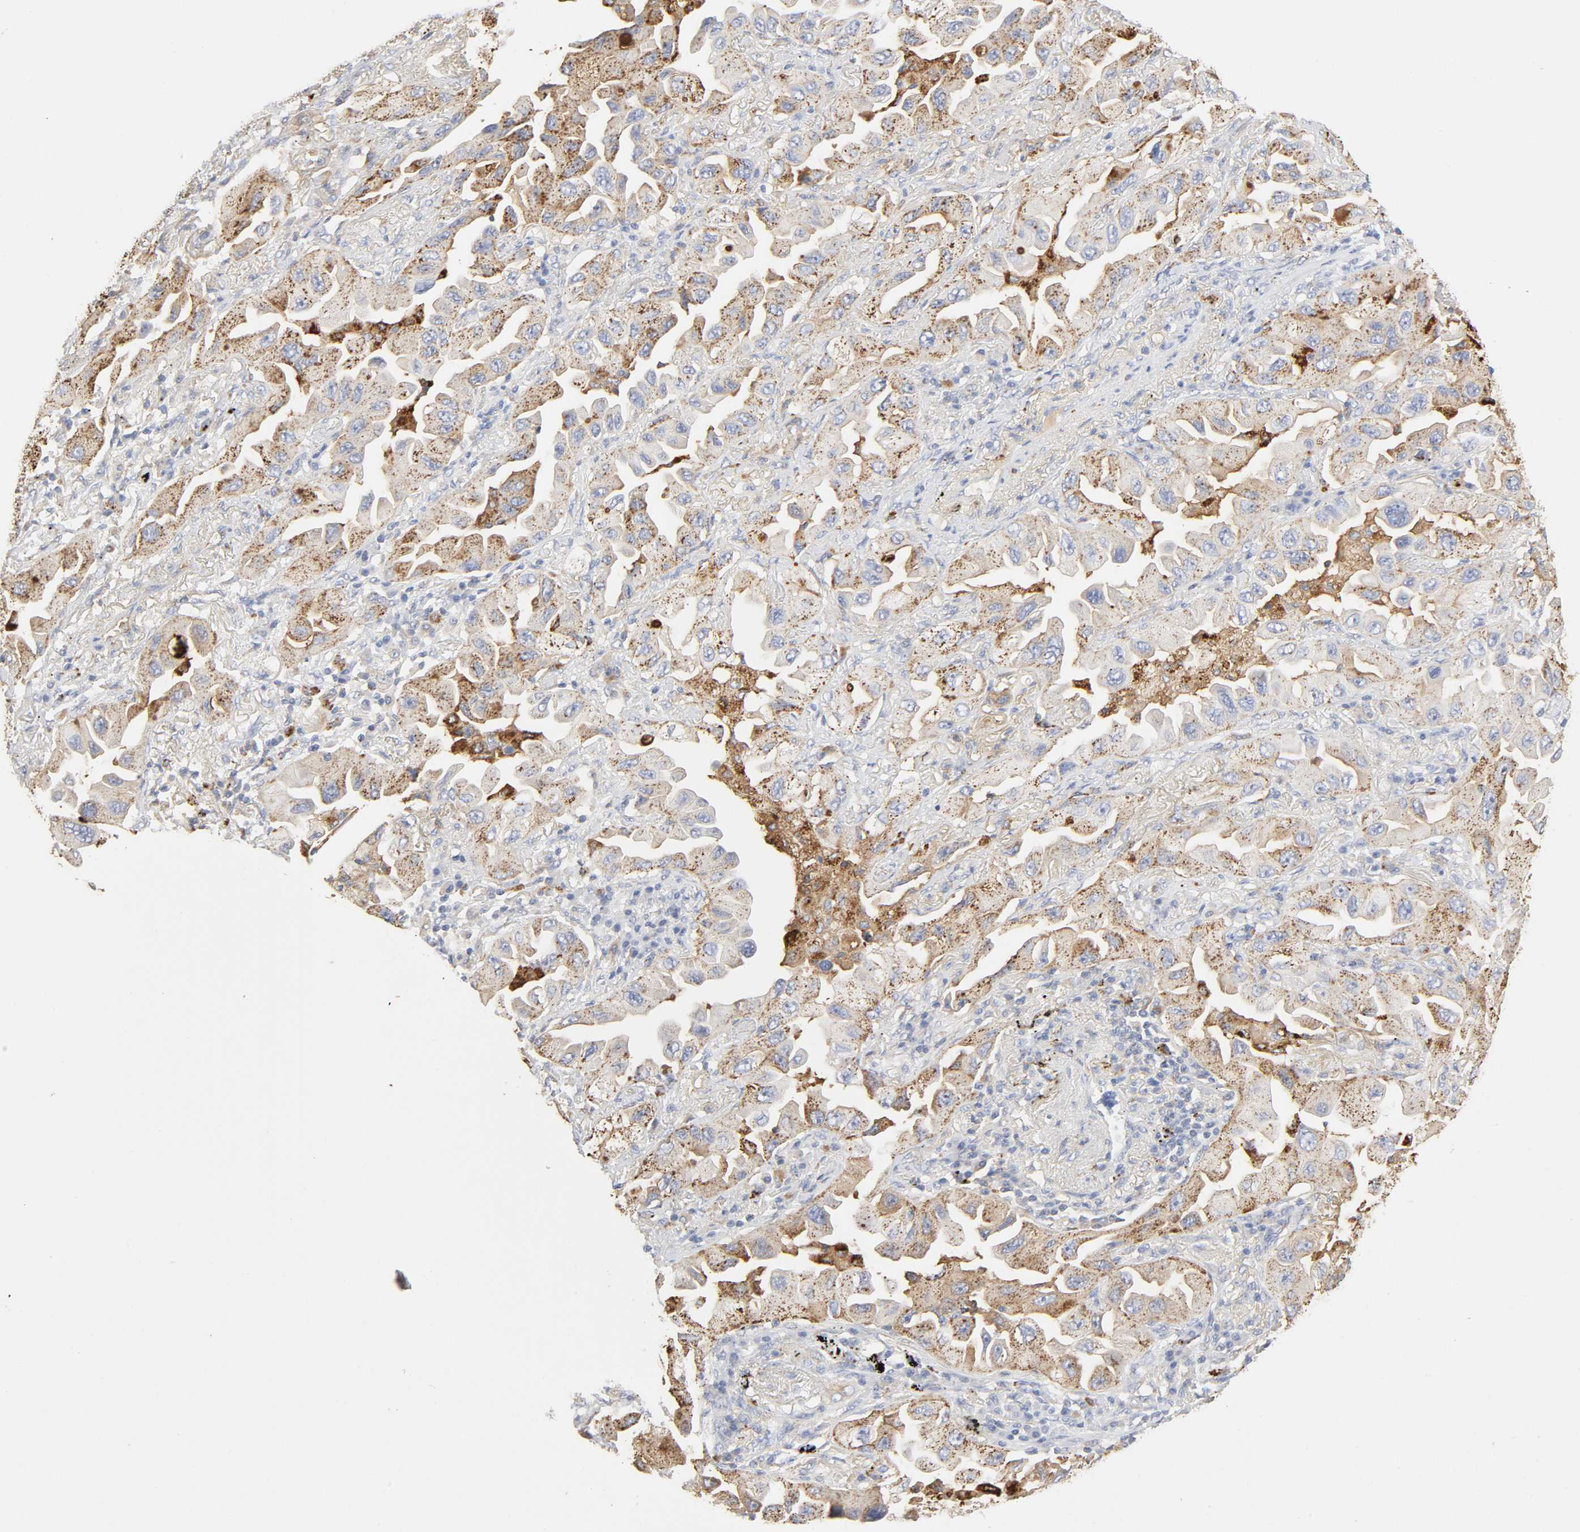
{"staining": {"intensity": "moderate", "quantity": "25%-75%", "location": "cytoplasmic/membranous"}, "tissue": "lung cancer", "cell_type": "Tumor cells", "image_type": "cancer", "snomed": [{"axis": "morphology", "description": "Adenocarcinoma, NOS"}, {"axis": "topography", "description": "Lung"}], "caption": "Immunohistochemistry photomicrograph of lung cancer stained for a protein (brown), which shows medium levels of moderate cytoplasmic/membranous expression in approximately 25%-75% of tumor cells.", "gene": "MAGEB17", "patient": {"sex": "female", "age": 65}}